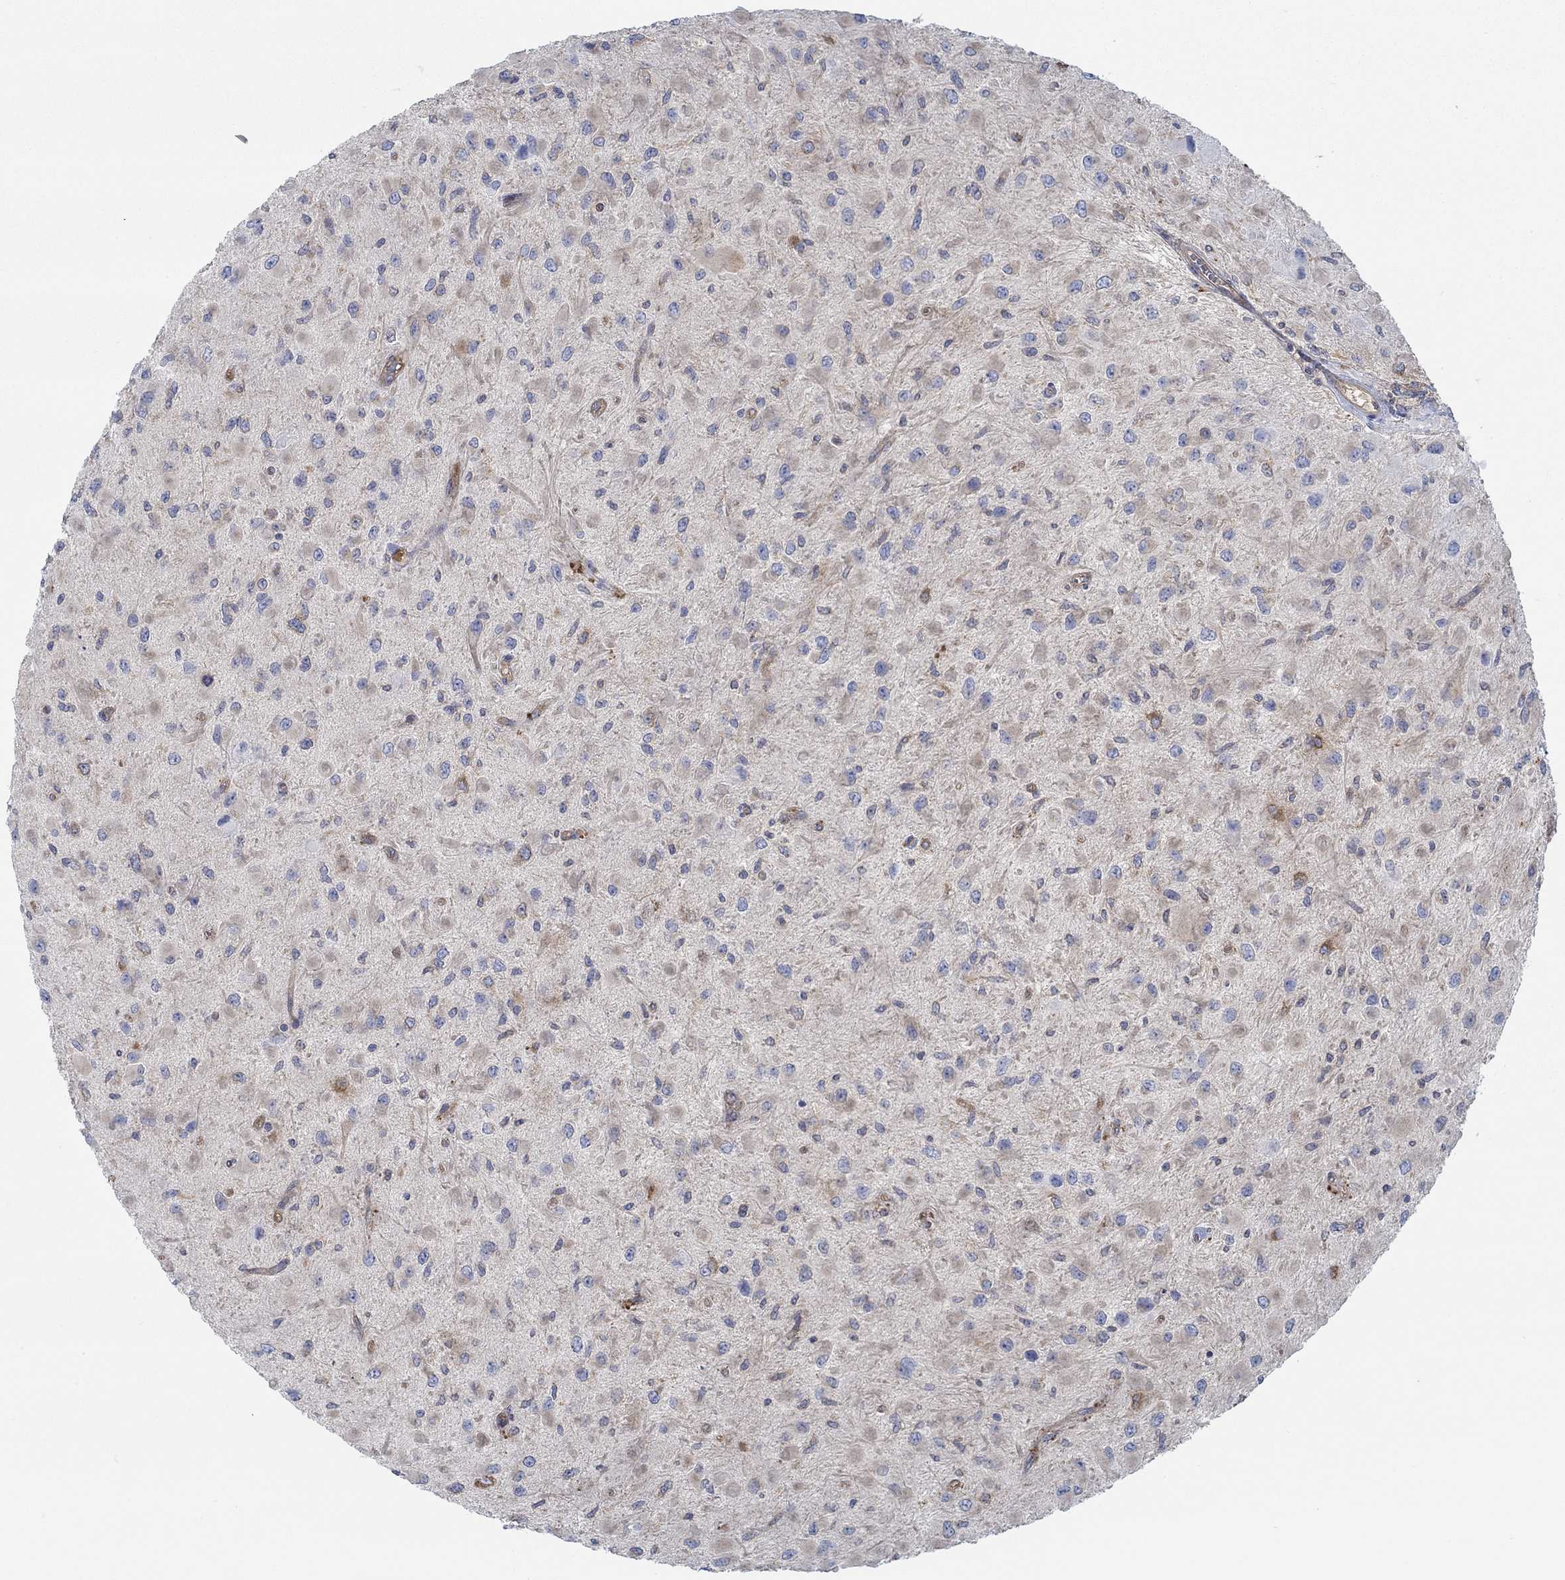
{"staining": {"intensity": "weak", "quantity": "<25%", "location": "cytoplasmic/membranous"}, "tissue": "glioma", "cell_type": "Tumor cells", "image_type": "cancer", "snomed": [{"axis": "morphology", "description": "Glioma, malignant, High grade"}, {"axis": "topography", "description": "Cerebral cortex"}], "caption": "This is a micrograph of immunohistochemistry staining of glioma, which shows no positivity in tumor cells. Nuclei are stained in blue.", "gene": "SPAG9", "patient": {"sex": "male", "age": 35}}